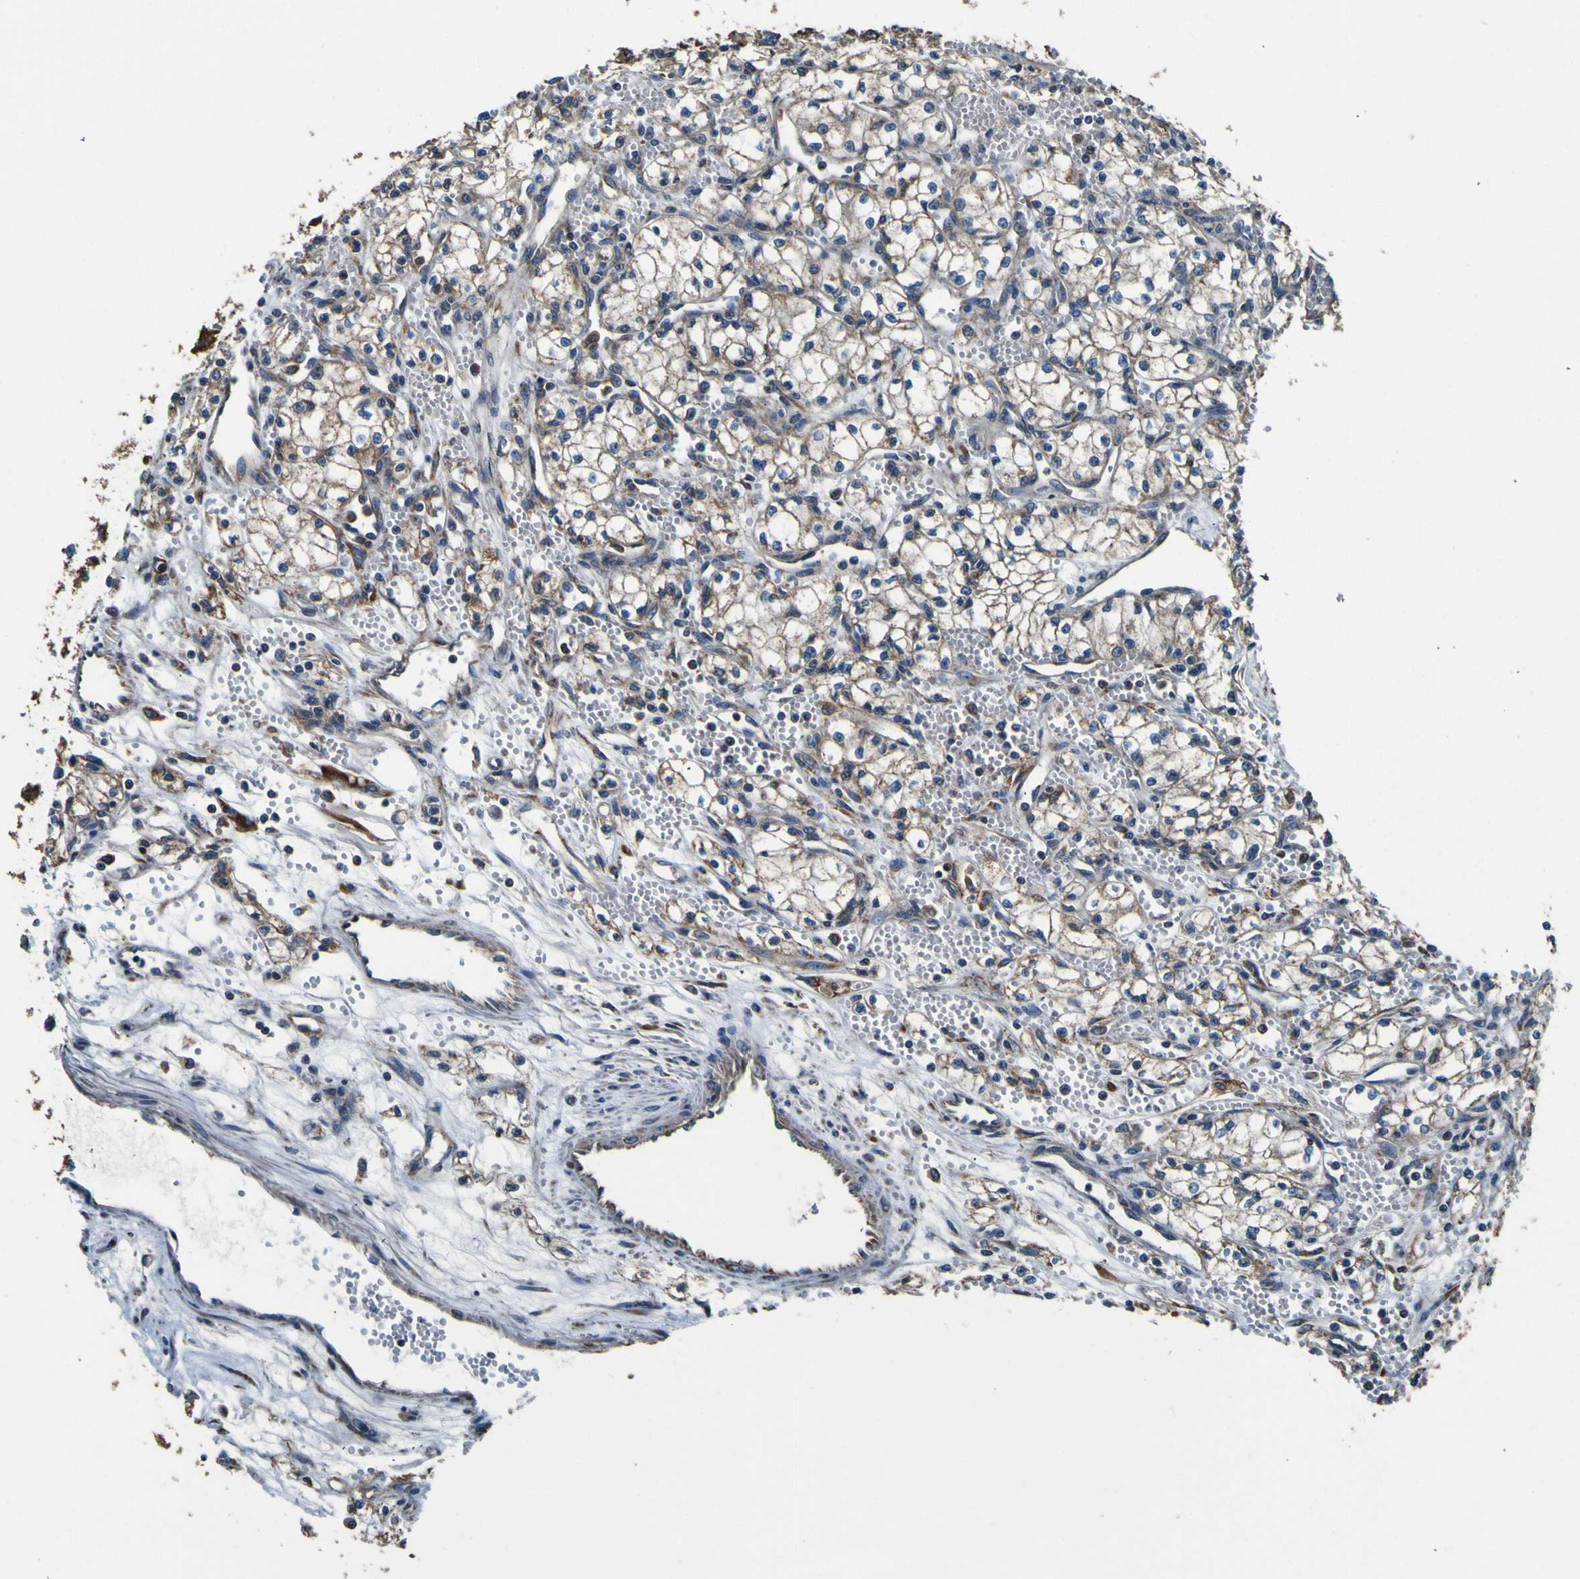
{"staining": {"intensity": "weak", "quantity": ">75%", "location": "cytoplasmic/membranous"}, "tissue": "renal cancer", "cell_type": "Tumor cells", "image_type": "cancer", "snomed": [{"axis": "morphology", "description": "Normal tissue, NOS"}, {"axis": "morphology", "description": "Adenocarcinoma, NOS"}, {"axis": "topography", "description": "Kidney"}], "caption": "IHC histopathology image of neoplastic tissue: human renal adenocarcinoma stained using immunohistochemistry exhibits low levels of weak protein expression localized specifically in the cytoplasmic/membranous of tumor cells, appearing as a cytoplasmic/membranous brown color.", "gene": "INPP5A", "patient": {"sex": "male", "age": 59}}